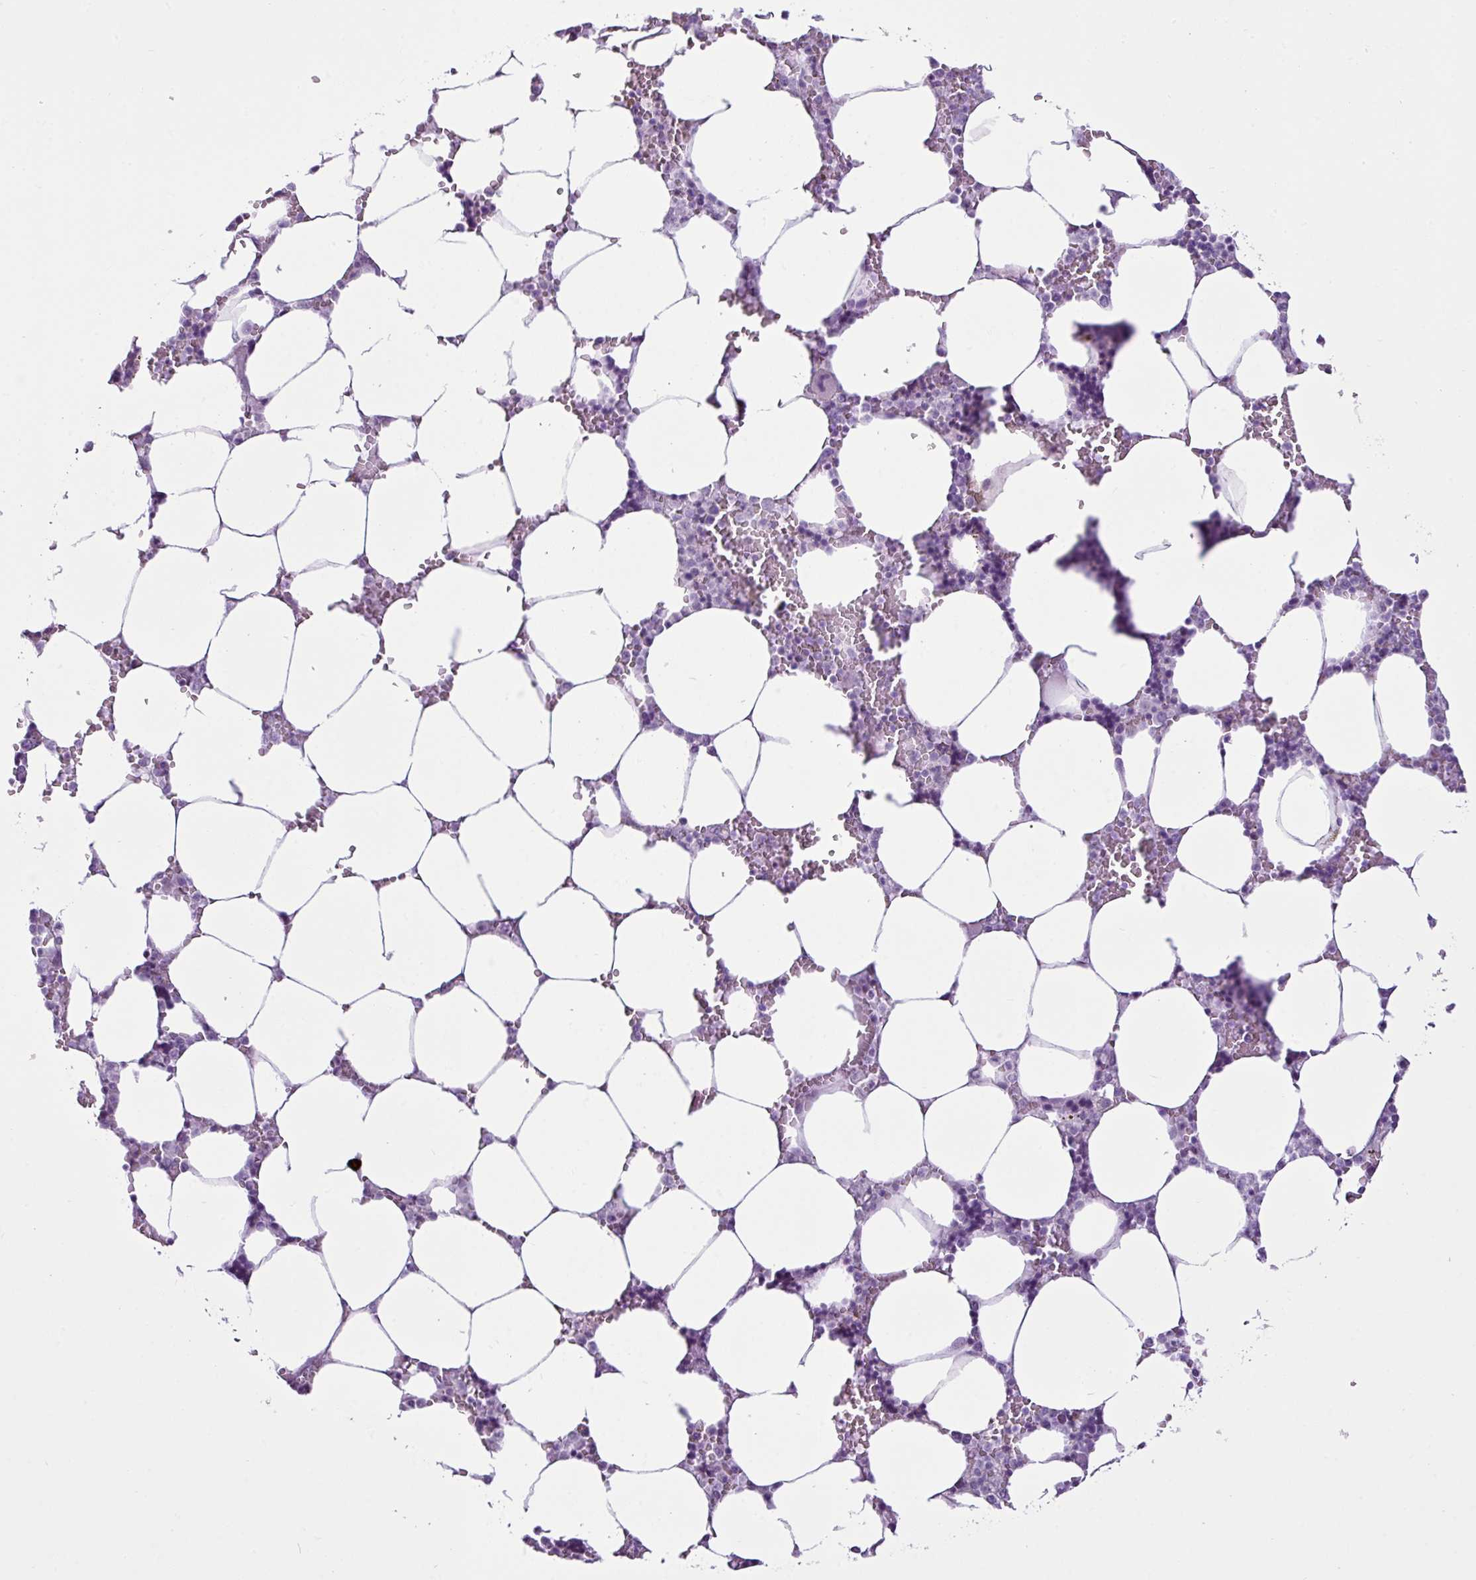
{"staining": {"intensity": "negative", "quantity": "none", "location": "none"}, "tissue": "bone marrow", "cell_type": "Hematopoietic cells", "image_type": "normal", "snomed": [{"axis": "morphology", "description": "Normal tissue, NOS"}, {"axis": "topography", "description": "Bone marrow"}], "caption": "The photomicrograph demonstrates no staining of hematopoietic cells in benign bone marrow.", "gene": "LILRB4", "patient": {"sex": "male", "age": 64}}